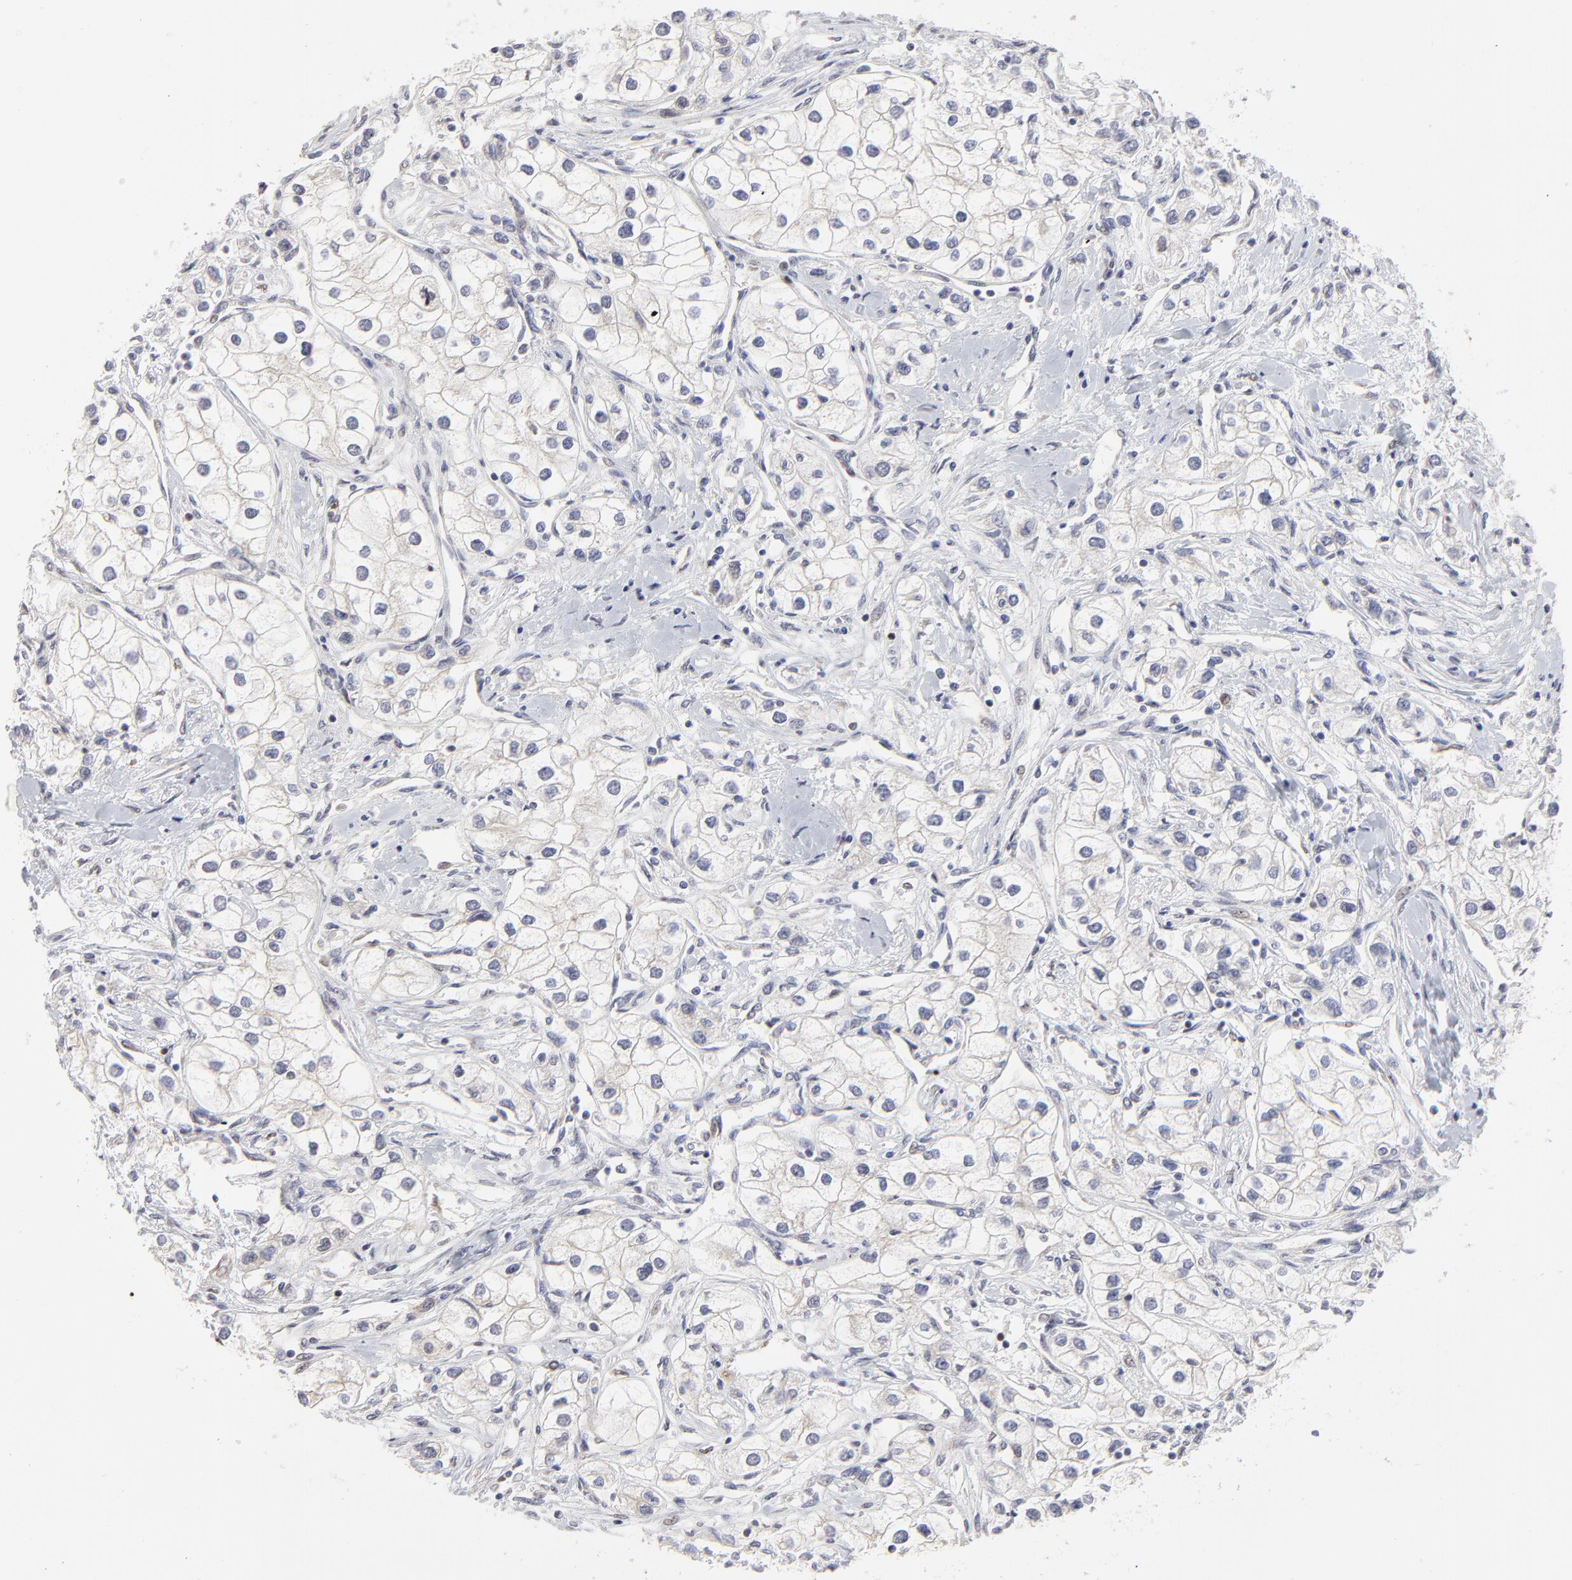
{"staining": {"intensity": "negative", "quantity": "none", "location": "none"}, "tissue": "renal cancer", "cell_type": "Tumor cells", "image_type": "cancer", "snomed": [{"axis": "morphology", "description": "Adenocarcinoma, NOS"}, {"axis": "topography", "description": "Kidney"}], "caption": "Tumor cells show no significant protein staining in renal adenocarcinoma.", "gene": "NCAPH", "patient": {"sex": "male", "age": 57}}